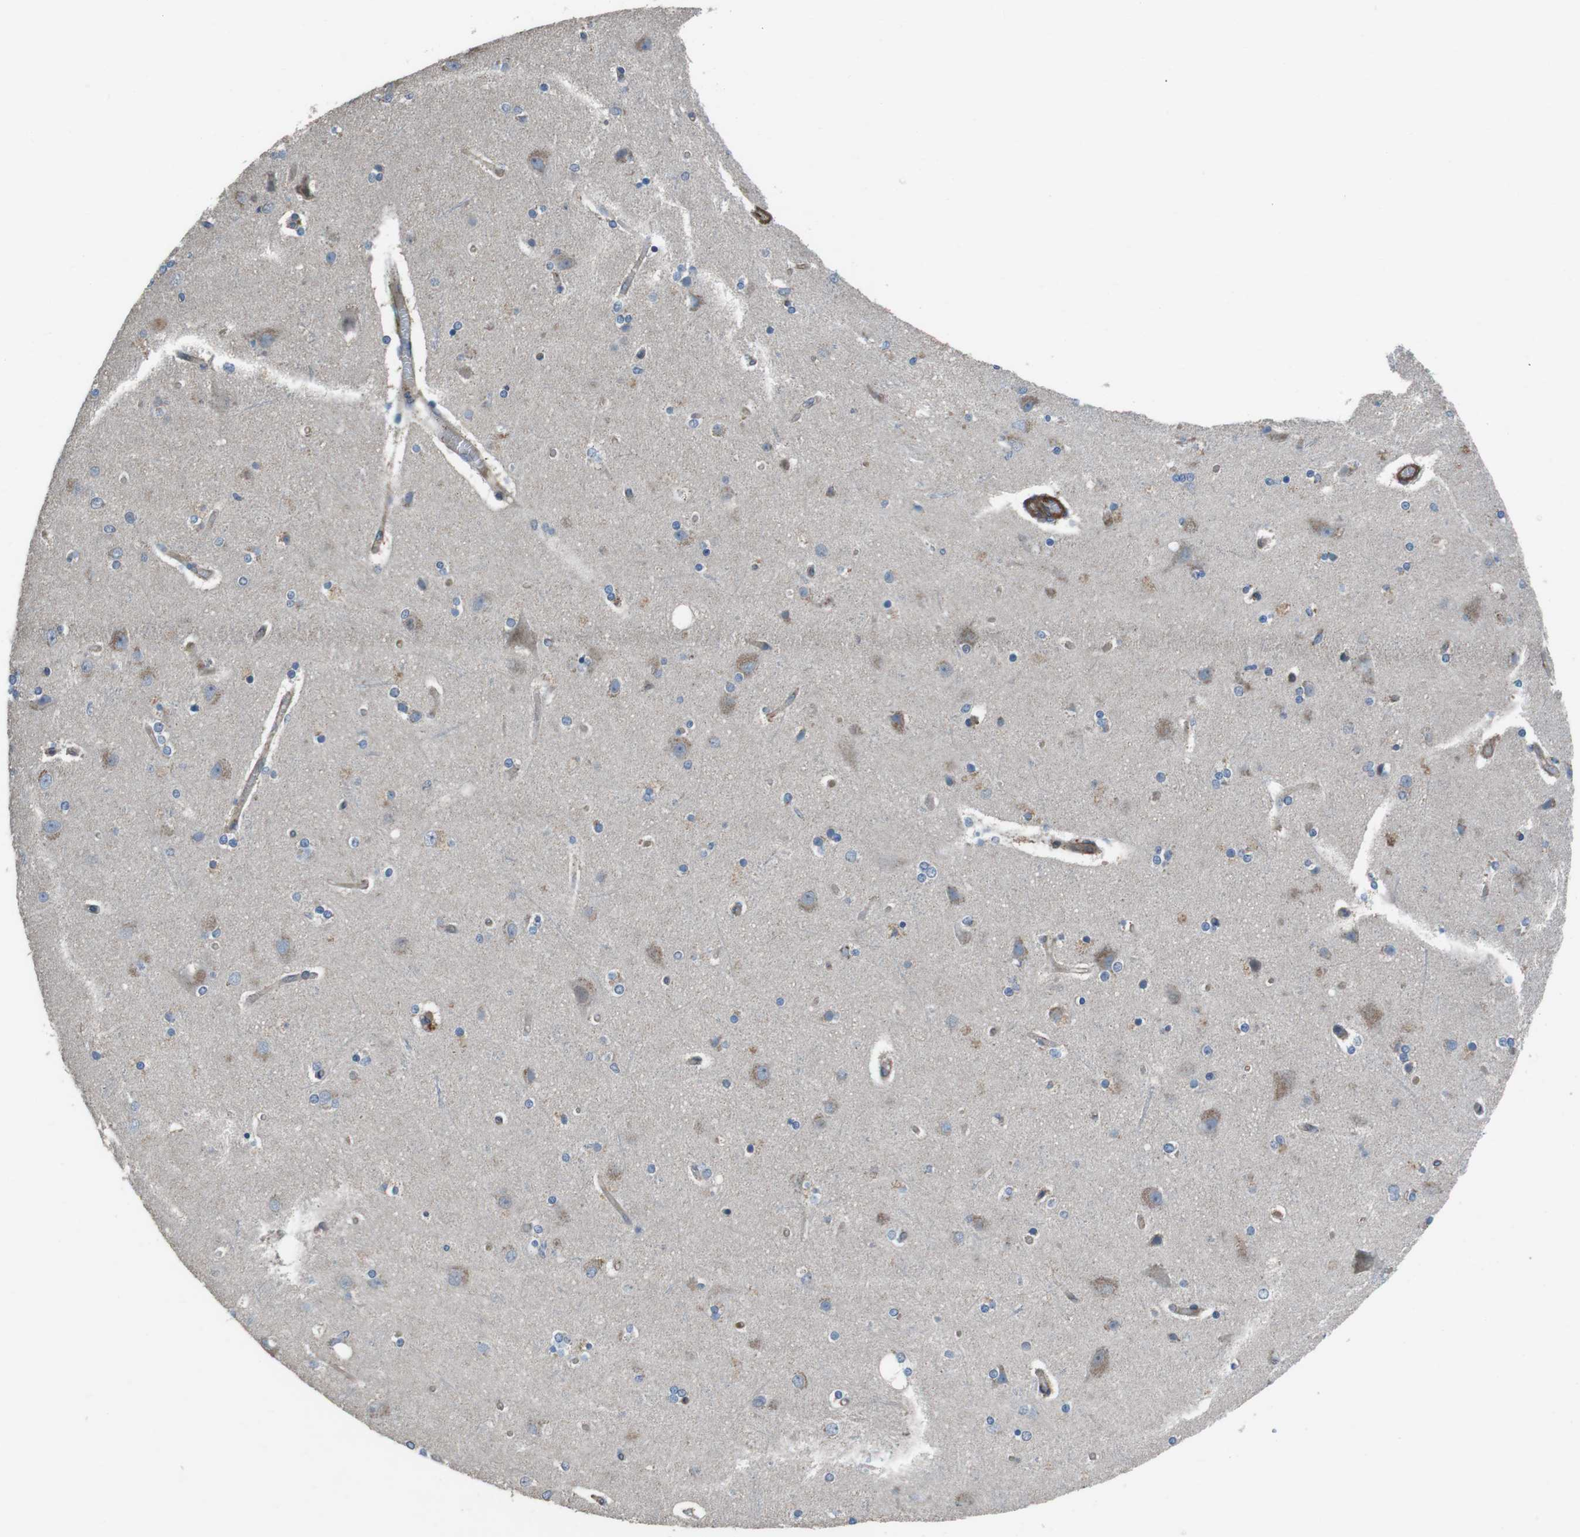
{"staining": {"intensity": "weak", "quantity": "25%-75%", "location": "cytoplasmic/membranous"}, "tissue": "cerebral cortex", "cell_type": "Endothelial cells", "image_type": "normal", "snomed": [{"axis": "morphology", "description": "Normal tissue, NOS"}, {"axis": "topography", "description": "Cerebral cortex"}], "caption": "This image demonstrates benign cerebral cortex stained with IHC to label a protein in brown. The cytoplasmic/membranous of endothelial cells show weak positivity for the protein. Nuclei are counter-stained blue.", "gene": "FAM174B", "patient": {"sex": "female", "age": 54}}